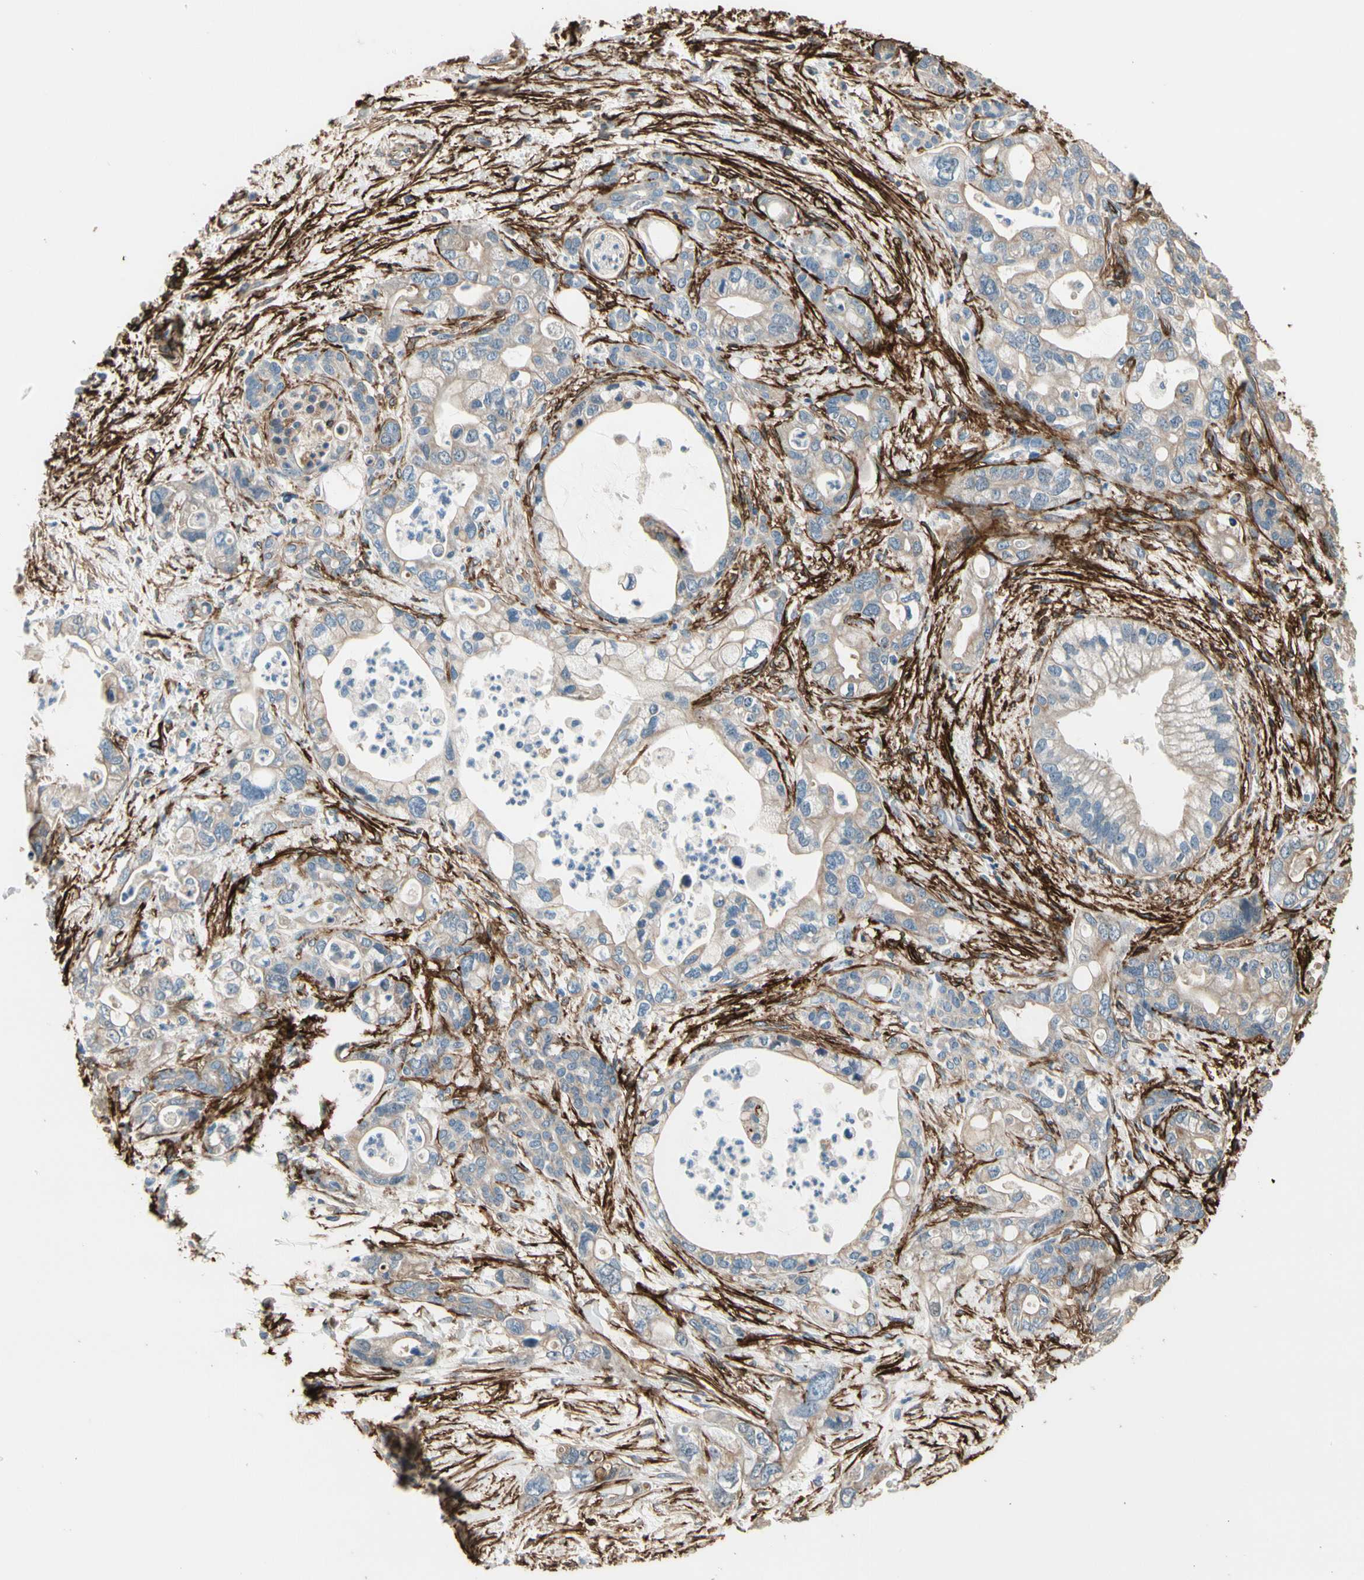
{"staining": {"intensity": "weak", "quantity": ">75%", "location": "cytoplasmic/membranous"}, "tissue": "pancreatic cancer", "cell_type": "Tumor cells", "image_type": "cancer", "snomed": [{"axis": "morphology", "description": "Adenocarcinoma, NOS"}, {"axis": "topography", "description": "Pancreas"}], "caption": "Immunohistochemistry (IHC) image of neoplastic tissue: human adenocarcinoma (pancreatic) stained using immunohistochemistry (IHC) exhibits low levels of weak protein expression localized specifically in the cytoplasmic/membranous of tumor cells, appearing as a cytoplasmic/membranous brown color.", "gene": "SUSD2", "patient": {"sex": "male", "age": 70}}